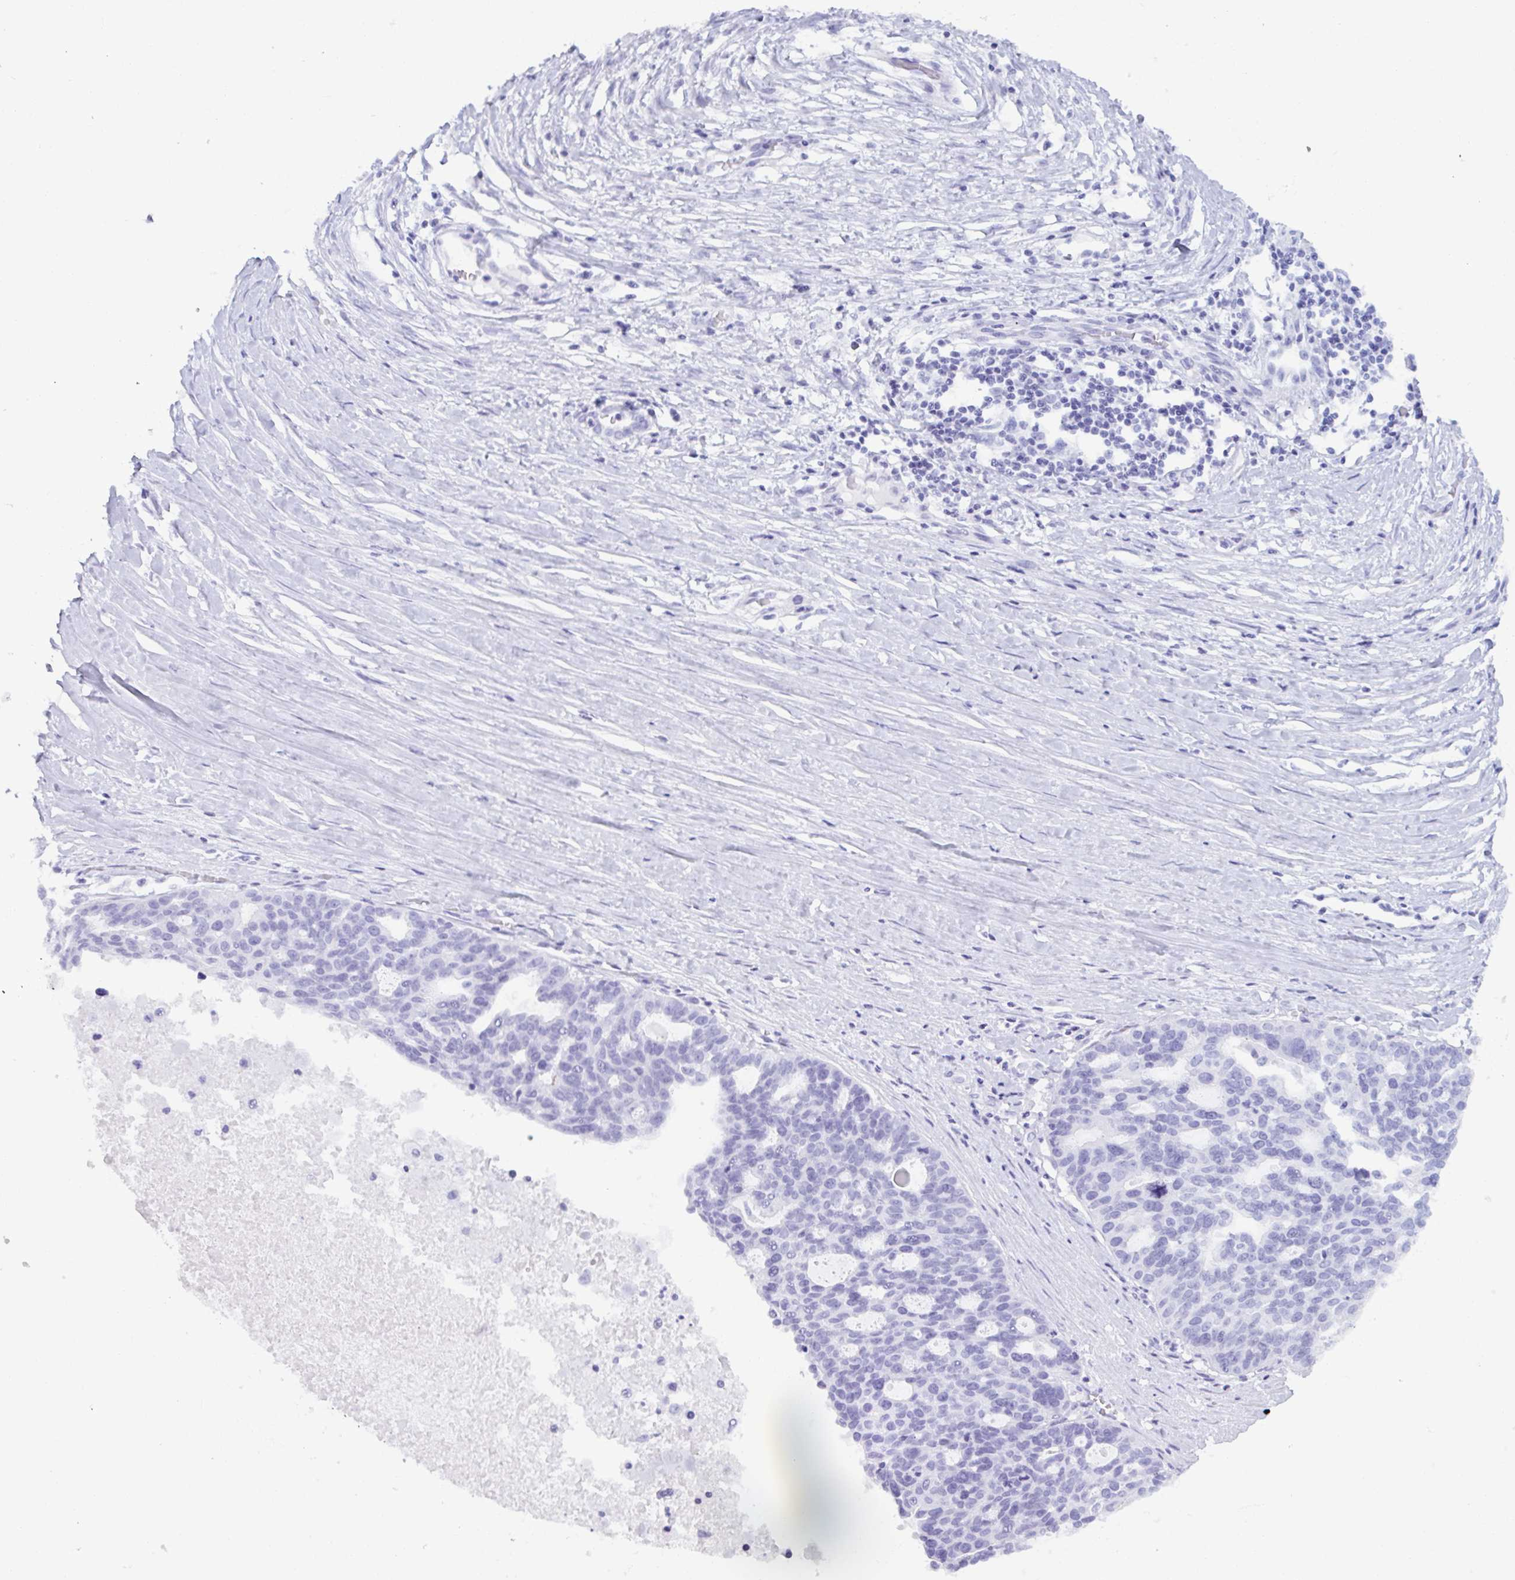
{"staining": {"intensity": "negative", "quantity": "none", "location": "none"}, "tissue": "ovarian cancer", "cell_type": "Tumor cells", "image_type": "cancer", "snomed": [{"axis": "morphology", "description": "Cystadenocarcinoma, serous, NOS"}, {"axis": "topography", "description": "Ovary"}], "caption": "The micrograph reveals no staining of tumor cells in ovarian cancer (serous cystadenocarcinoma). (DAB (3,3'-diaminobenzidine) immunohistochemistry with hematoxylin counter stain).", "gene": "MRGPRG", "patient": {"sex": "female", "age": 59}}